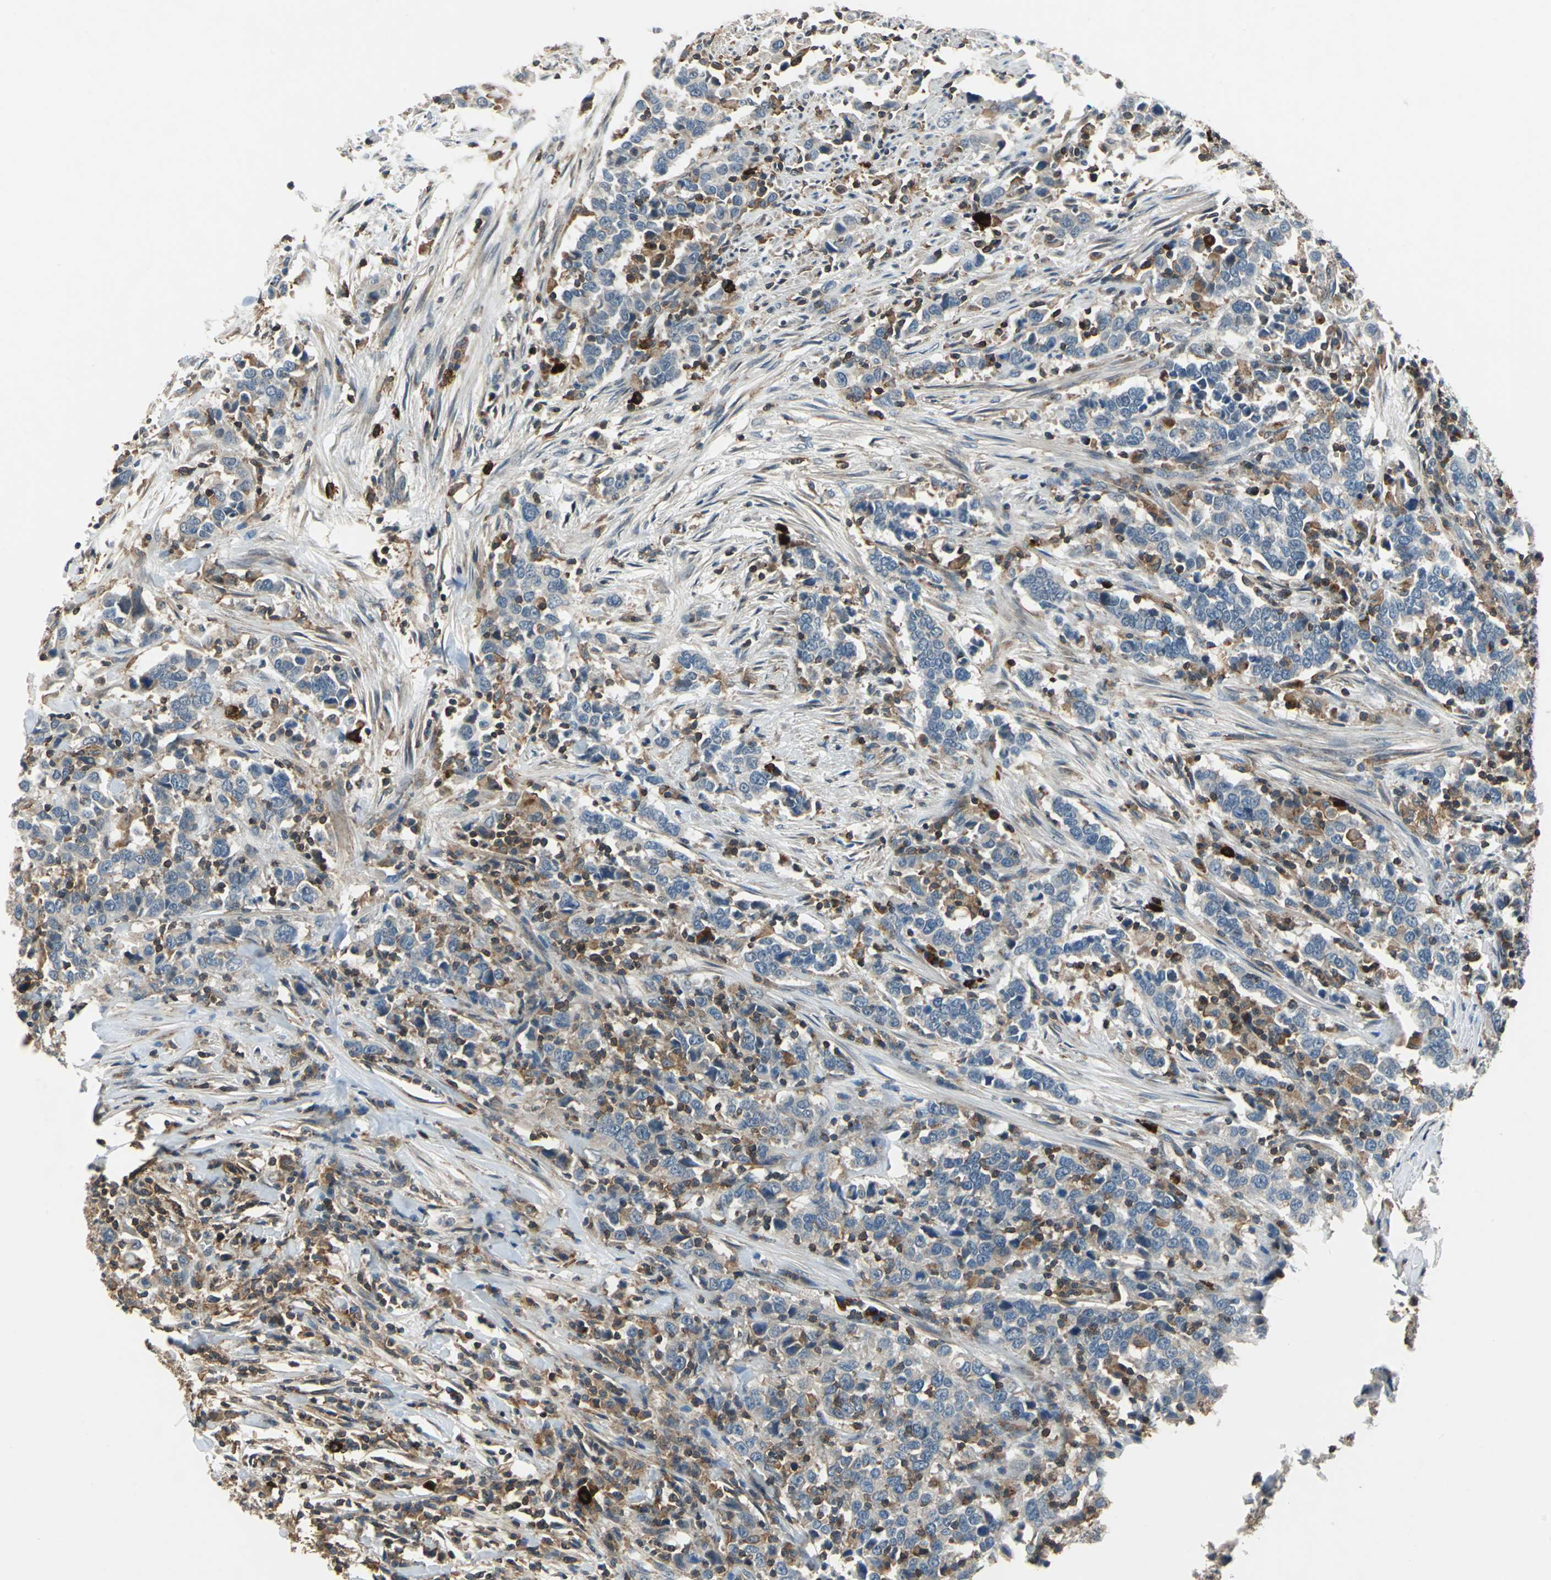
{"staining": {"intensity": "weak", "quantity": "25%-75%", "location": "cytoplasmic/membranous"}, "tissue": "urothelial cancer", "cell_type": "Tumor cells", "image_type": "cancer", "snomed": [{"axis": "morphology", "description": "Urothelial carcinoma, High grade"}, {"axis": "topography", "description": "Urinary bladder"}], "caption": "High-magnification brightfield microscopy of urothelial cancer stained with DAB (brown) and counterstained with hematoxylin (blue). tumor cells exhibit weak cytoplasmic/membranous staining is appreciated in approximately25%-75% of cells.", "gene": "SLC19A2", "patient": {"sex": "male", "age": 61}}